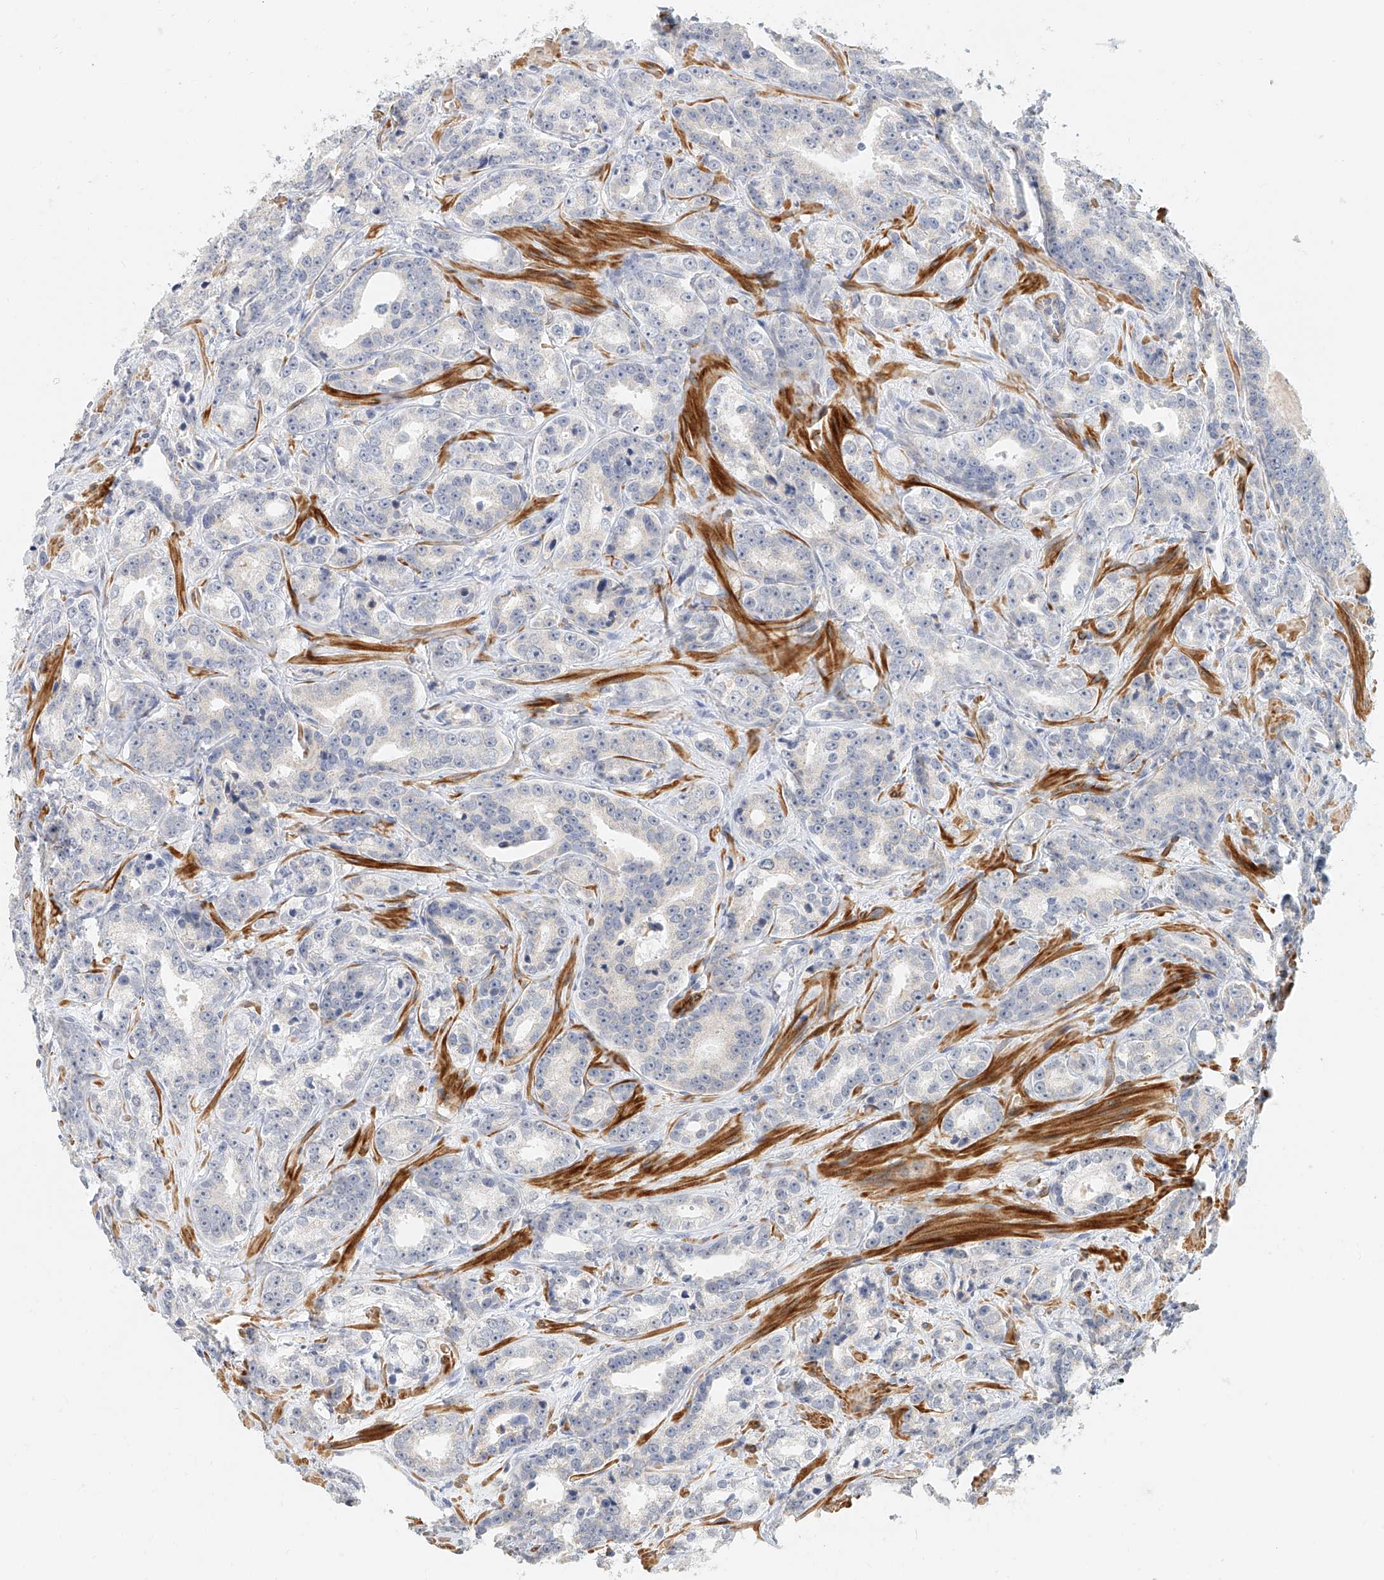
{"staining": {"intensity": "negative", "quantity": "none", "location": "none"}, "tissue": "prostate cancer", "cell_type": "Tumor cells", "image_type": "cancer", "snomed": [{"axis": "morphology", "description": "Adenocarcinoma, High grade"}, {"axis": "topography", "description": "Prostate"}], "caption": "Immunohistochemistry (IHC) of human prostate adenocarcinoma (high-grade) exhibits no staining in tumor cells.", "gene": "CXorf58", "patient": {"sex": "male", "age": 62}}